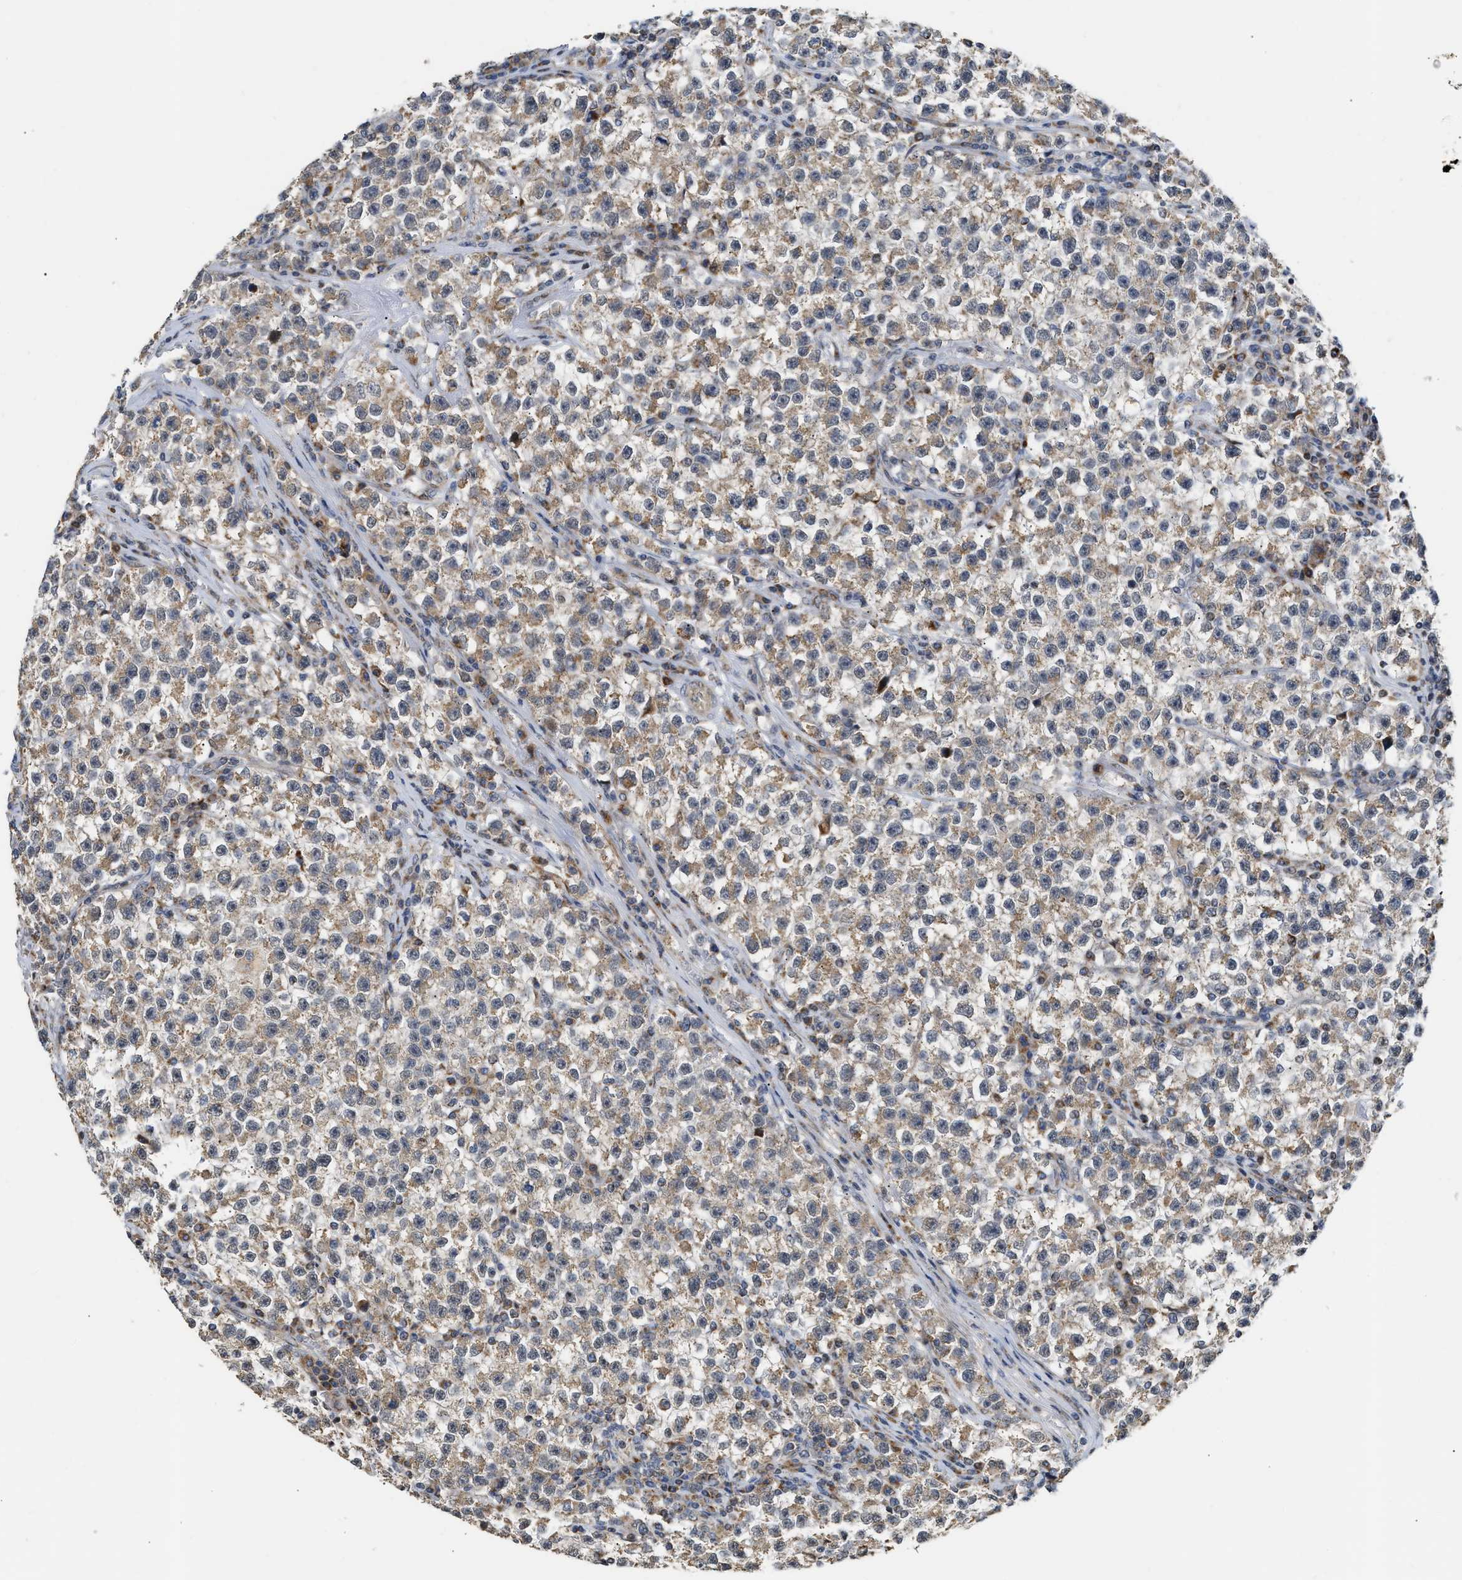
{"staining": {"intensity": "weak", "quantity": ">75%", "location": "cytoplasmic/membranous"}, "tissue": "testis cancer", "cell_type": "Tumor cells", "image_type": "cancer", "snomed": [{"axis": "morphology", "description": "Seminoma, NOS"}, {"axis": "topography", "description": "Testis"}], "caption": "Immunohistochemical staining of testis cancer (seminoma) displays low levels of weak cytoplasmic/membranous protein expression in about >75% of tumor cells.", "gene": "DEPTOR", "patient": {"sex": "male", "age": 22}}